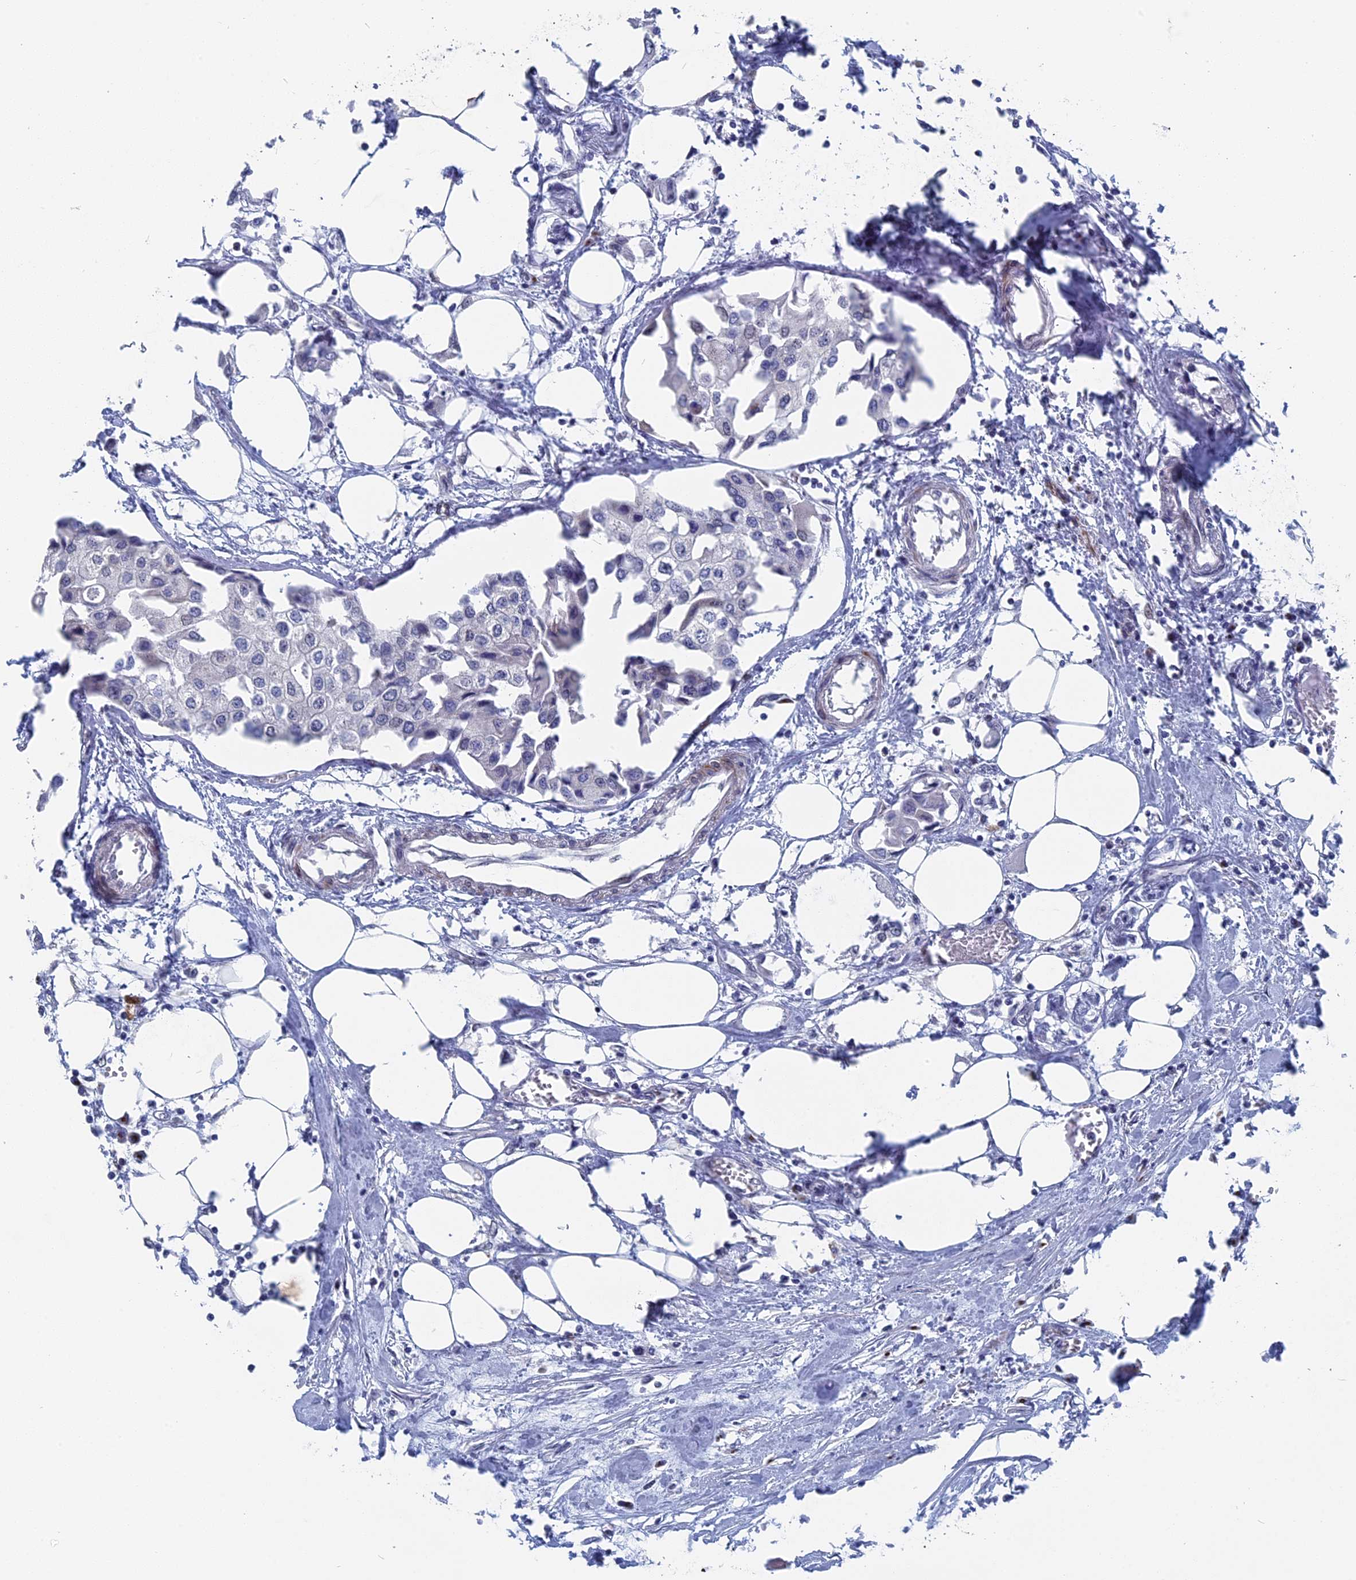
{"staining": {"intensity": "negative", "quantity": "none", "location": "none"}, "tissue": "urothelial cancer", "cell_type": "Tumor cells", "image_type": "cancer", "snomed": [{"axis": "morphology", "description": "Urothelial carcinoma, High grade"}, {"axis": "topography", "description": "Urinary bladder"}], "caption": "An immunohistochemistry (IHC) micrograph of urothelial cancer is shown. There is no staining in tumor cells of urothelial cancer.", "gene": "MTRF1", "patient": {"sex": "male", "age": 64}}